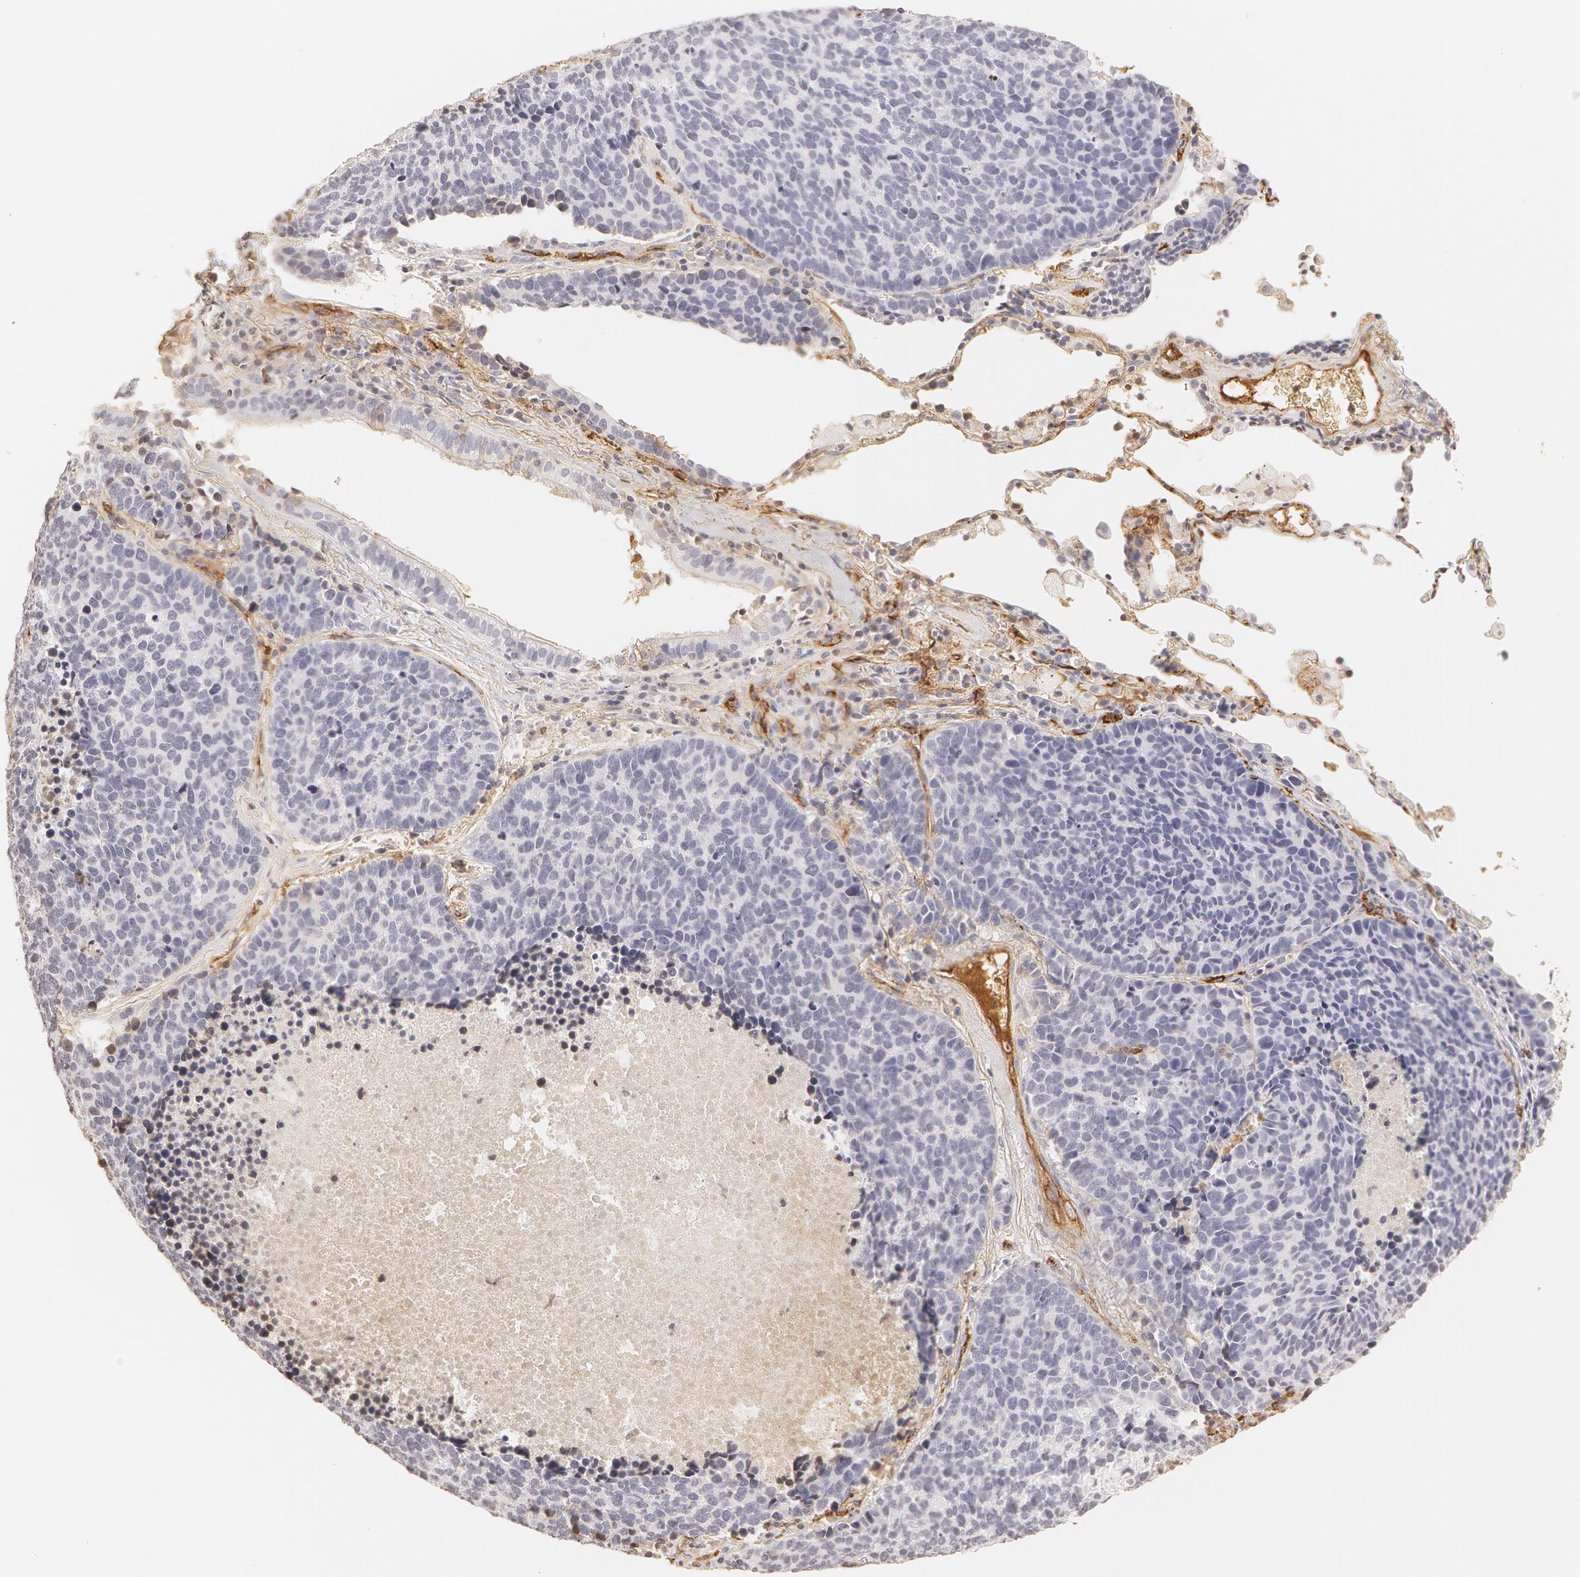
{"staining": {"intensity": "negative", "quantity": "none", "location": "none"}, "tissue": "lung cancer", "cell_type": "Tumor cells", "image_type": "cancer", "snomed": [{"axis": "morphology", "description": "Neoplasm, malignant, NOS"}, {"axis": "topography", "description": "Lung"}], "caption": "Human lung neoplasm (malignant) stained for a protein using immunohistochemistry (IHC) reveals no staining in tumor cells.", "gene": "VWF", "patient": {"sex": "female", "age": 75}}